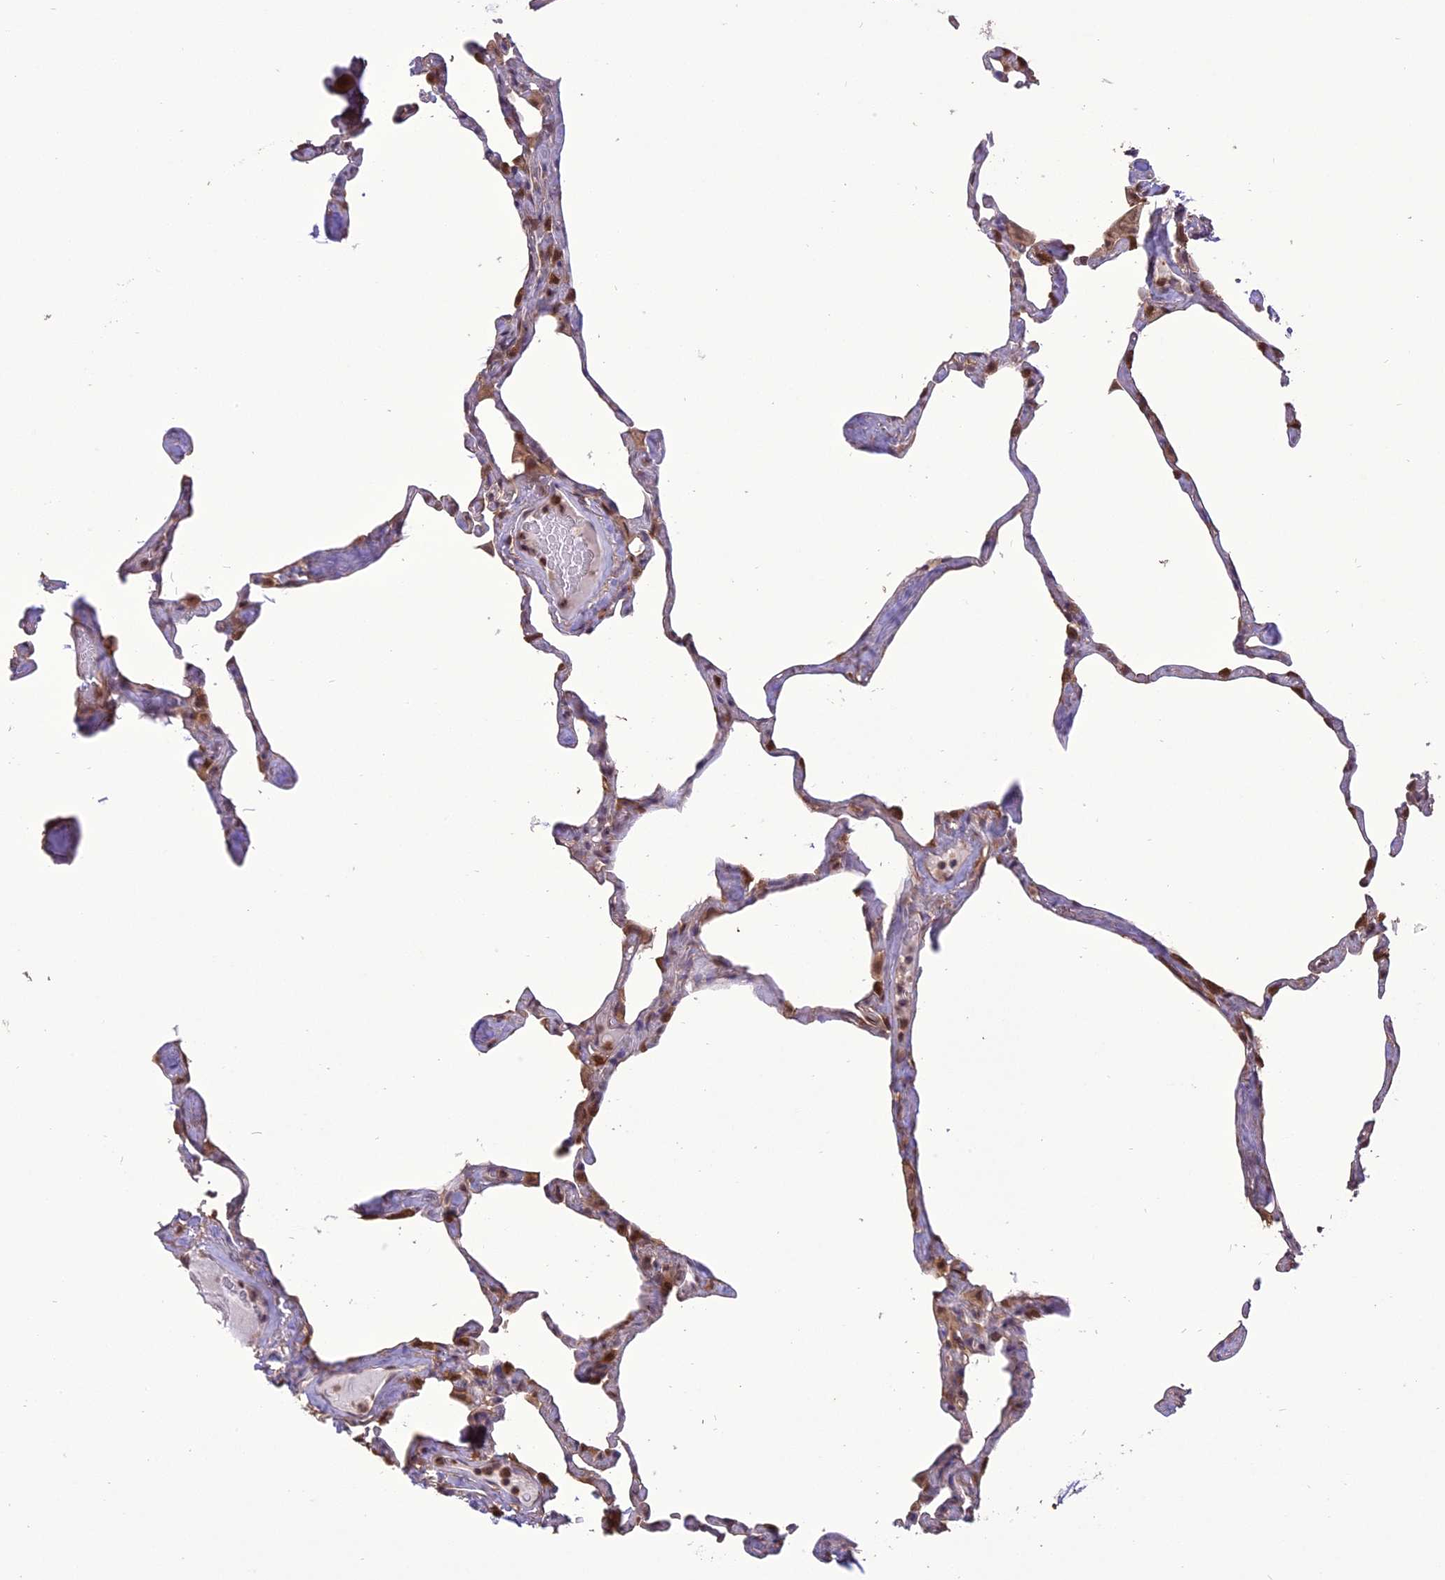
{"staining": {"intensity": "moderate", "quantity": "<25%", "location": "cytoplasmic/membranous"}, "tissue": "lung", "cell_type": "Alveolar cells", "image_type": "normal", "snomed": [{"axis": "morphology", "description": "Normal tissue, NOS"}, {"axis": "topography", "description": "Lung"}], "caption": "About <25% of alveolar cells in unremarkable lung show moderate cytoplasmic/membranous protein positivity as visualized by brown immunohistochemical staining.", "gene": "TIGD7", "patient": {"sex": "male", "age": 65}}